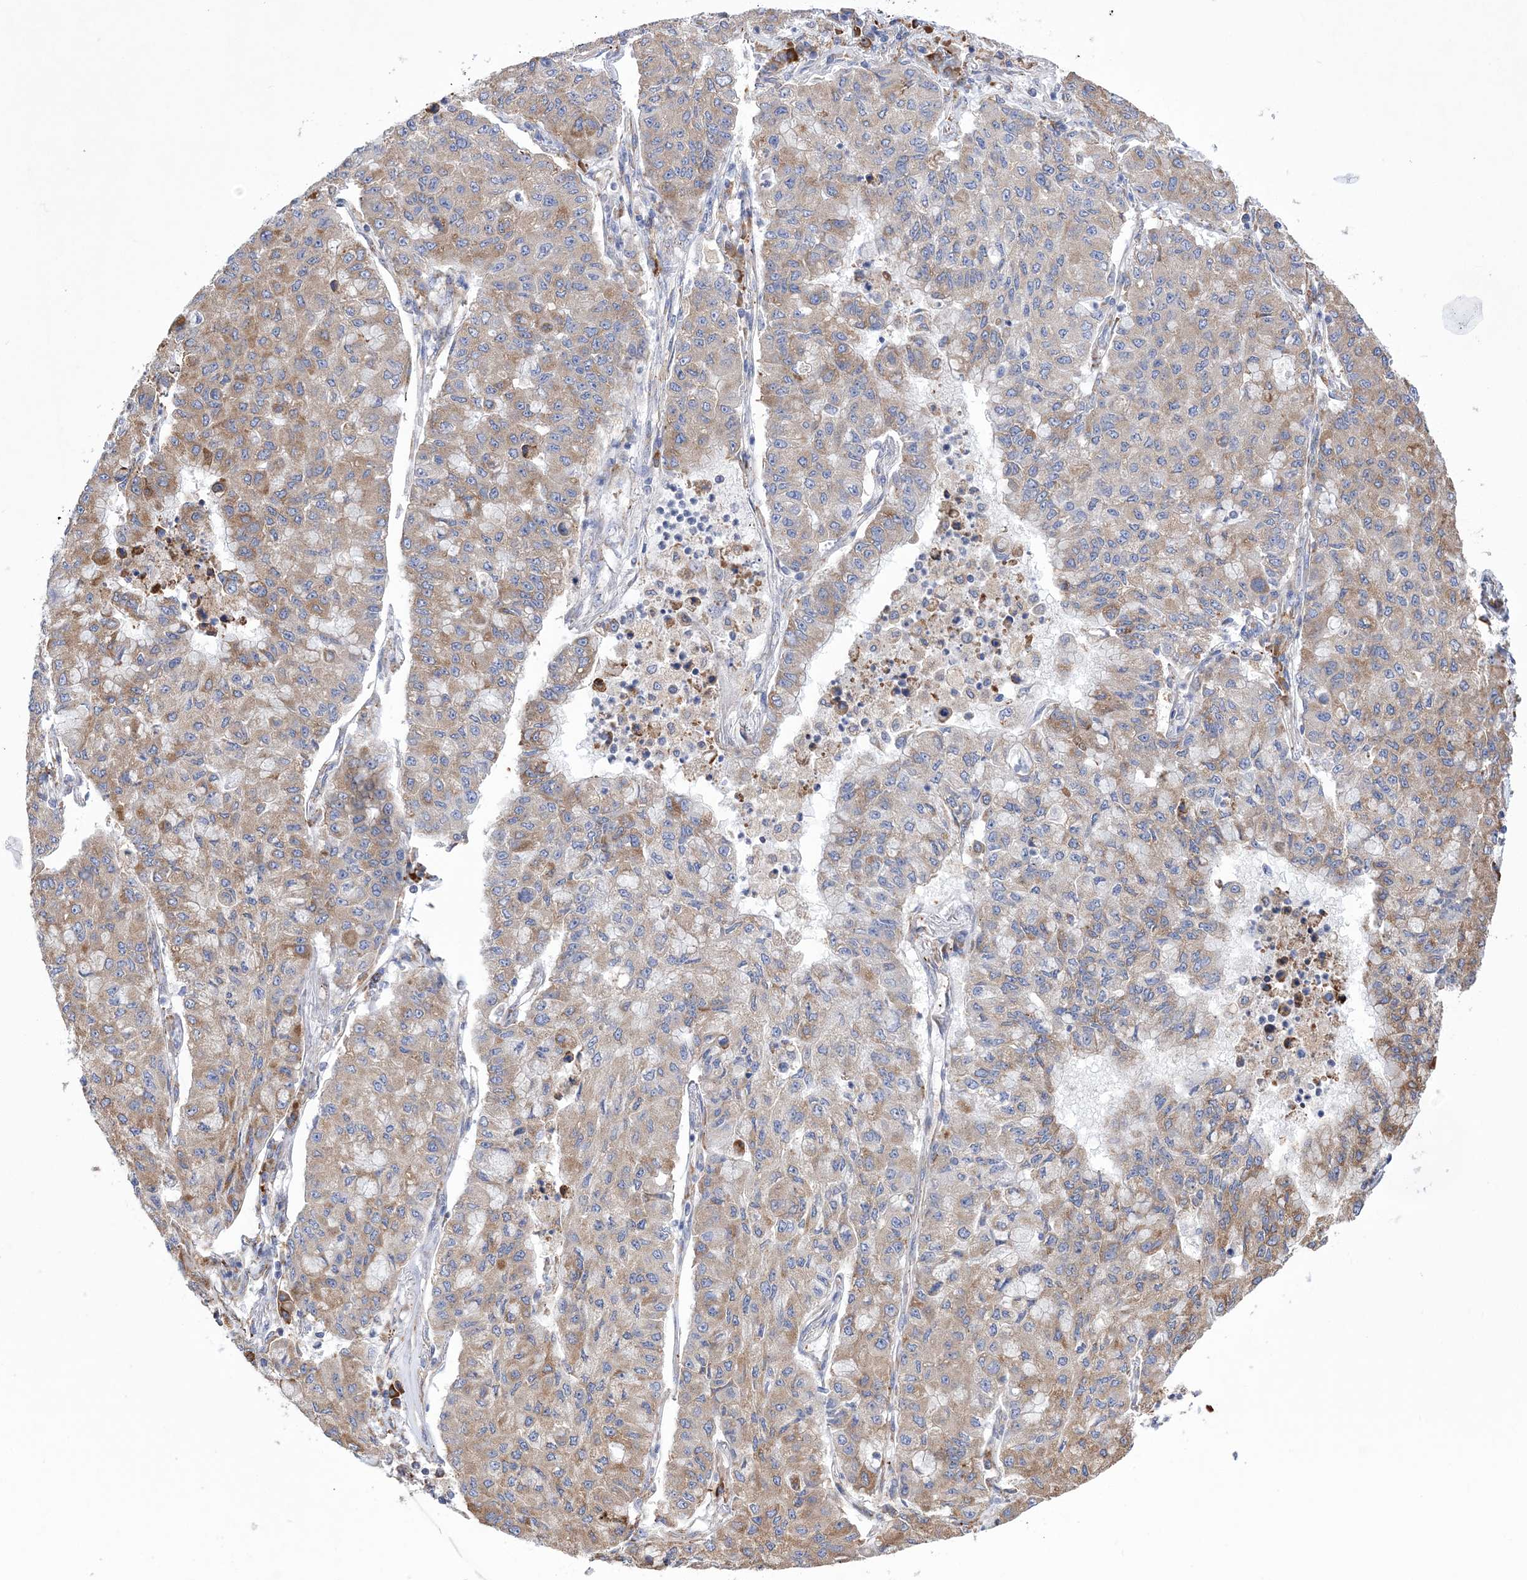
{"staining": {"intensity": "weak", "quantity": ">75%", "location": "cytoplasmic/membranous"}, "tissue": "lung cancer", "cell_type": "Tumor cells", "image_type": "cancer", "snomed": [{"axis": "morphology", "description": "Squamous cell carcinoma, NOS"}, {"axis": "topography", "description": "Lung"}], "caption": "Weak cytoplasmic/membranous positivity is appreciated in approximately >75% of tumor cells in lung cancer. The protein of interest is stained brown, and the nuclei are stained in blue (DAB (3,3'-diaminobenzidine) IHC with brightfield microscopy, high magnification).", "gene": "MED31", "patient": {"sex": "male", "age": 74}}